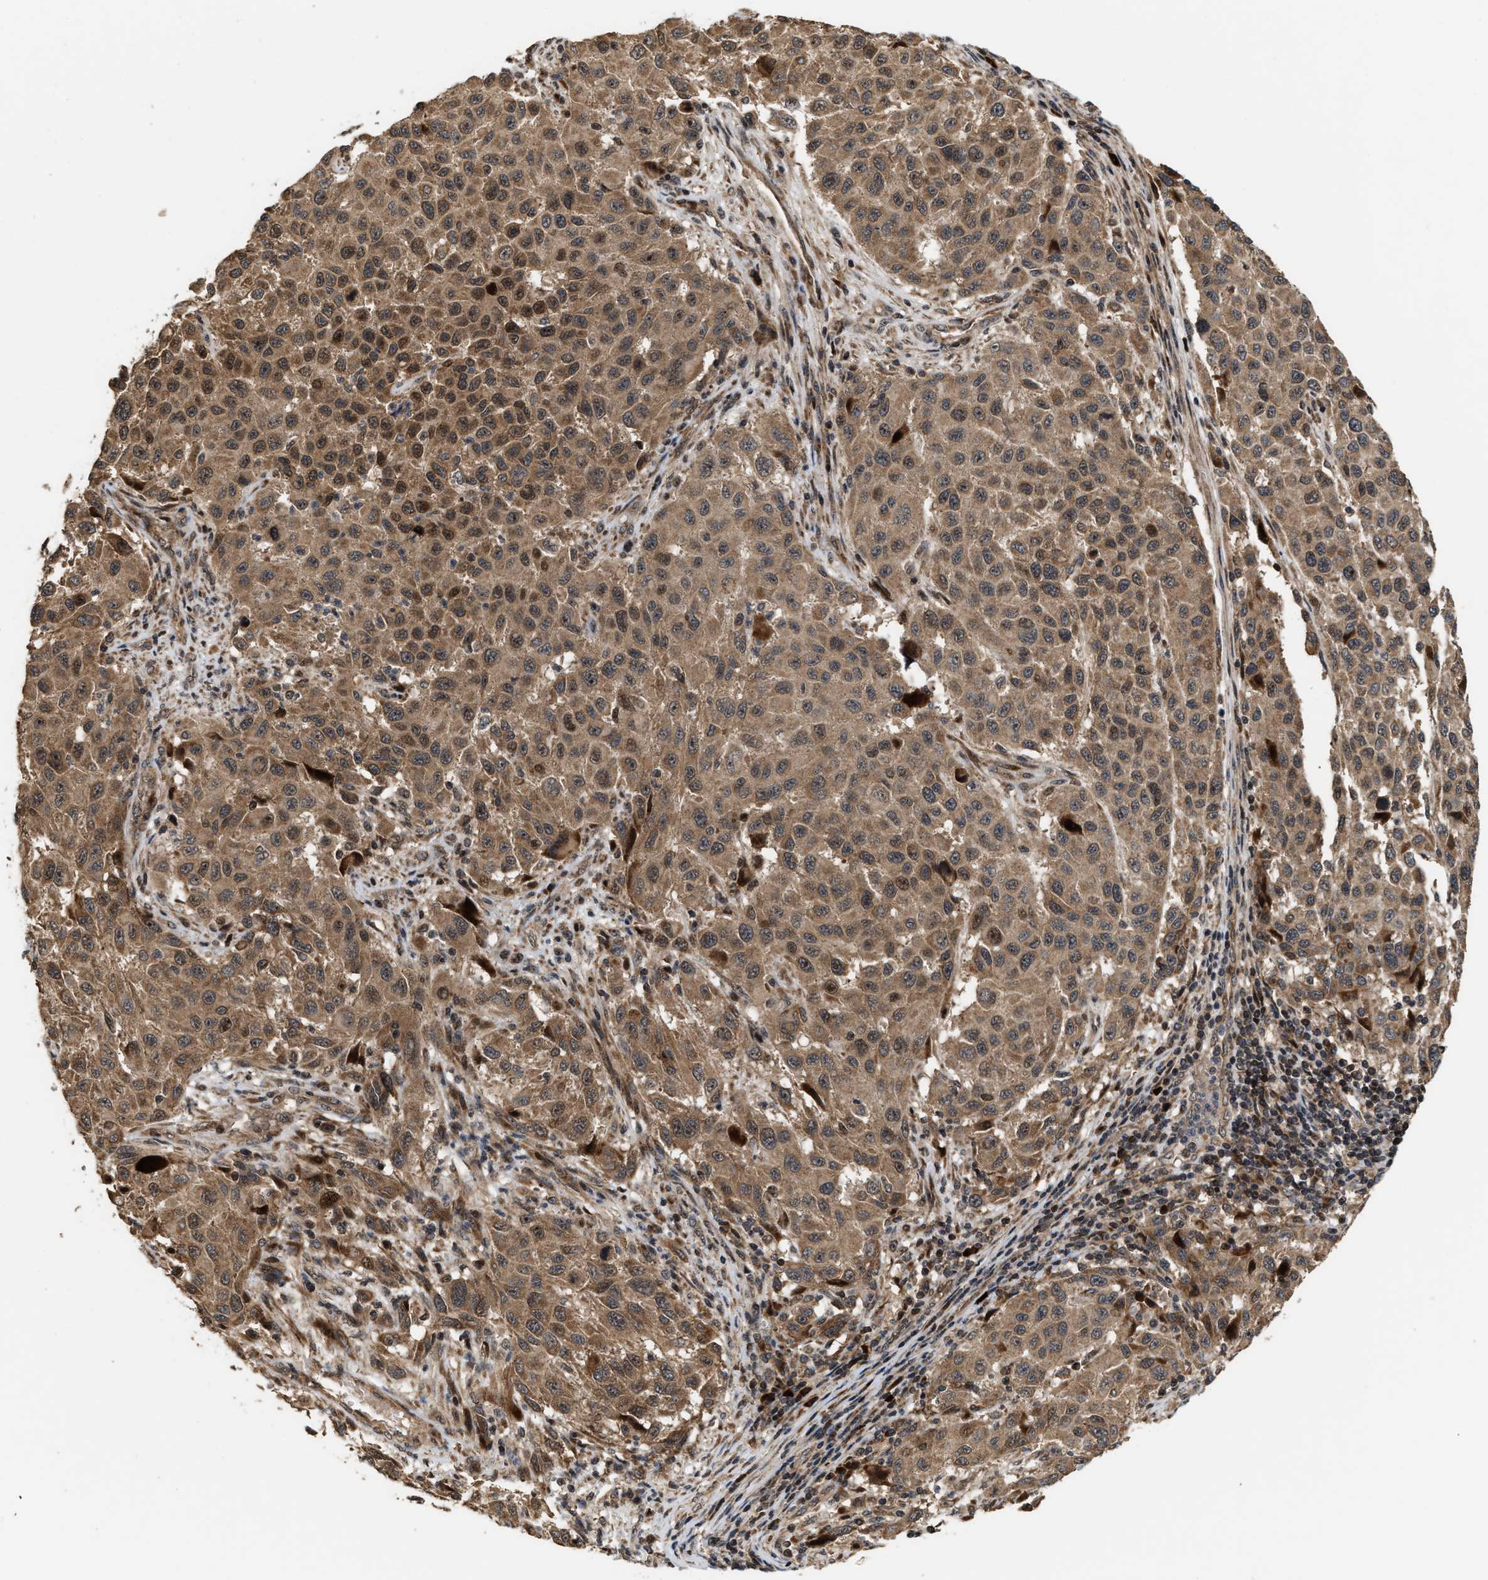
{"staining": {"intensity": "moderate", "quantity": ">75%", "location": "cytoplasmic/membranous,nuclear"}, "tissue": "melanoma", "cell_type": "Tumor cells", "image_type": "cancer", "snomed": [{"axis": "morphology", "description": "Malignant melanoma, Metastatic site"}, {"axis": "topography", "description": "Lymph node"}], "caption": "The histopathology image reveals immunohistochemical staining of malignant melanoma (metastatic site). There is moderate cytoplasmic/membranous and nuclear positivity is appreciated in about >75% of tumor cells.", "gene": "ELP2", "patient": {"sex": "male", "age": 61}}